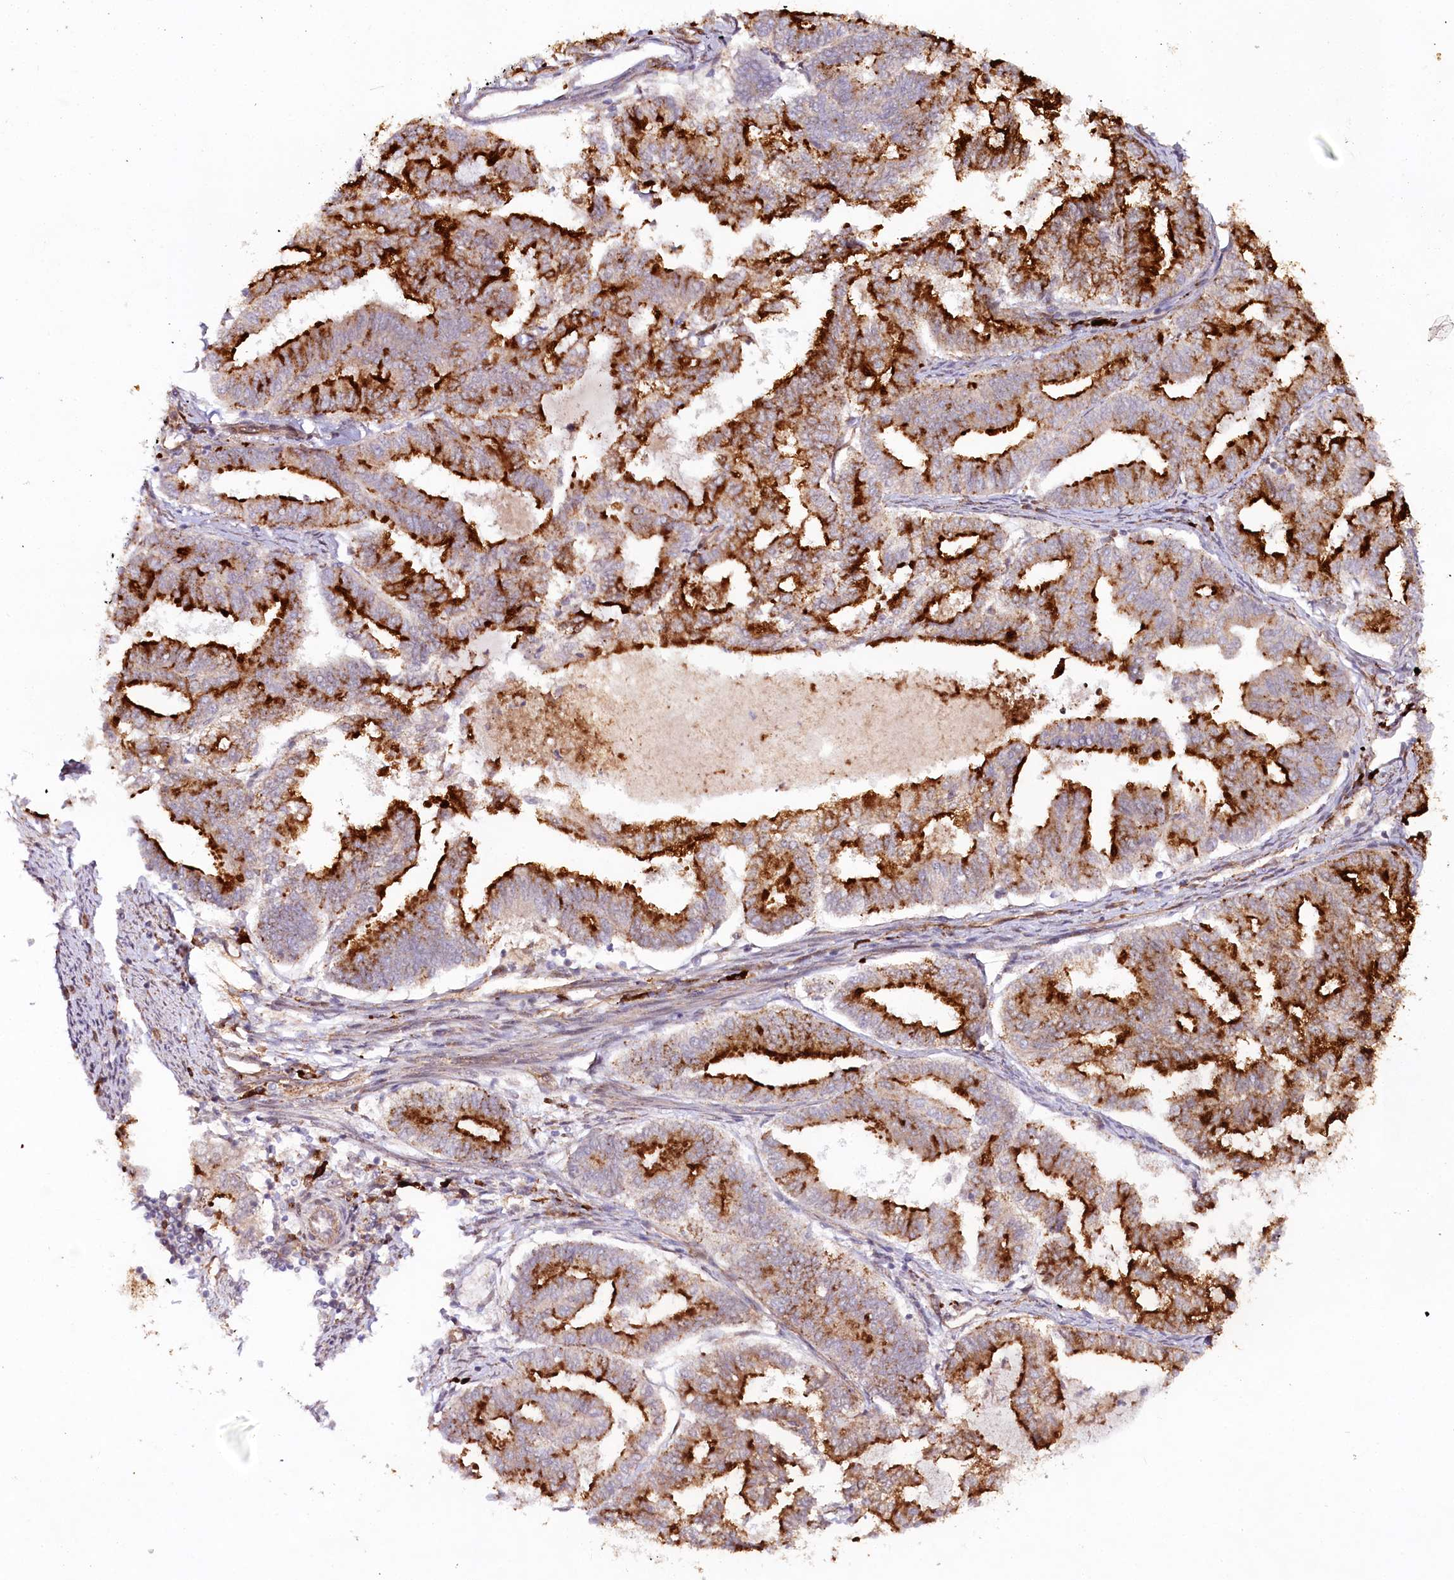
{"staining": {"intensity": "strong", "quantity": "25%-75%", "location": "cytoplasmic/membranous"}, "tissue": "endometrial cancer", "cell_type": "Tumor cells", "image_type": "cancer", "snomed": [{"axis": "morphology", "description": "Adenocarcinoma, NOS"}, {"axis": "topography", "description": "Endometrium"}], "caption": "IHC micrograph of neoplastic tissue: adenocarcinoma (endometrial) stained using immunohistochemistry shows high levels of strong protein expression localized specifically in the cytoplasmic/membranous of tumor cells, appearing as a cytoplasmic/membranous brown color.", "gene": "COPG1", "patient": {"sex": "female", "age": 79}}